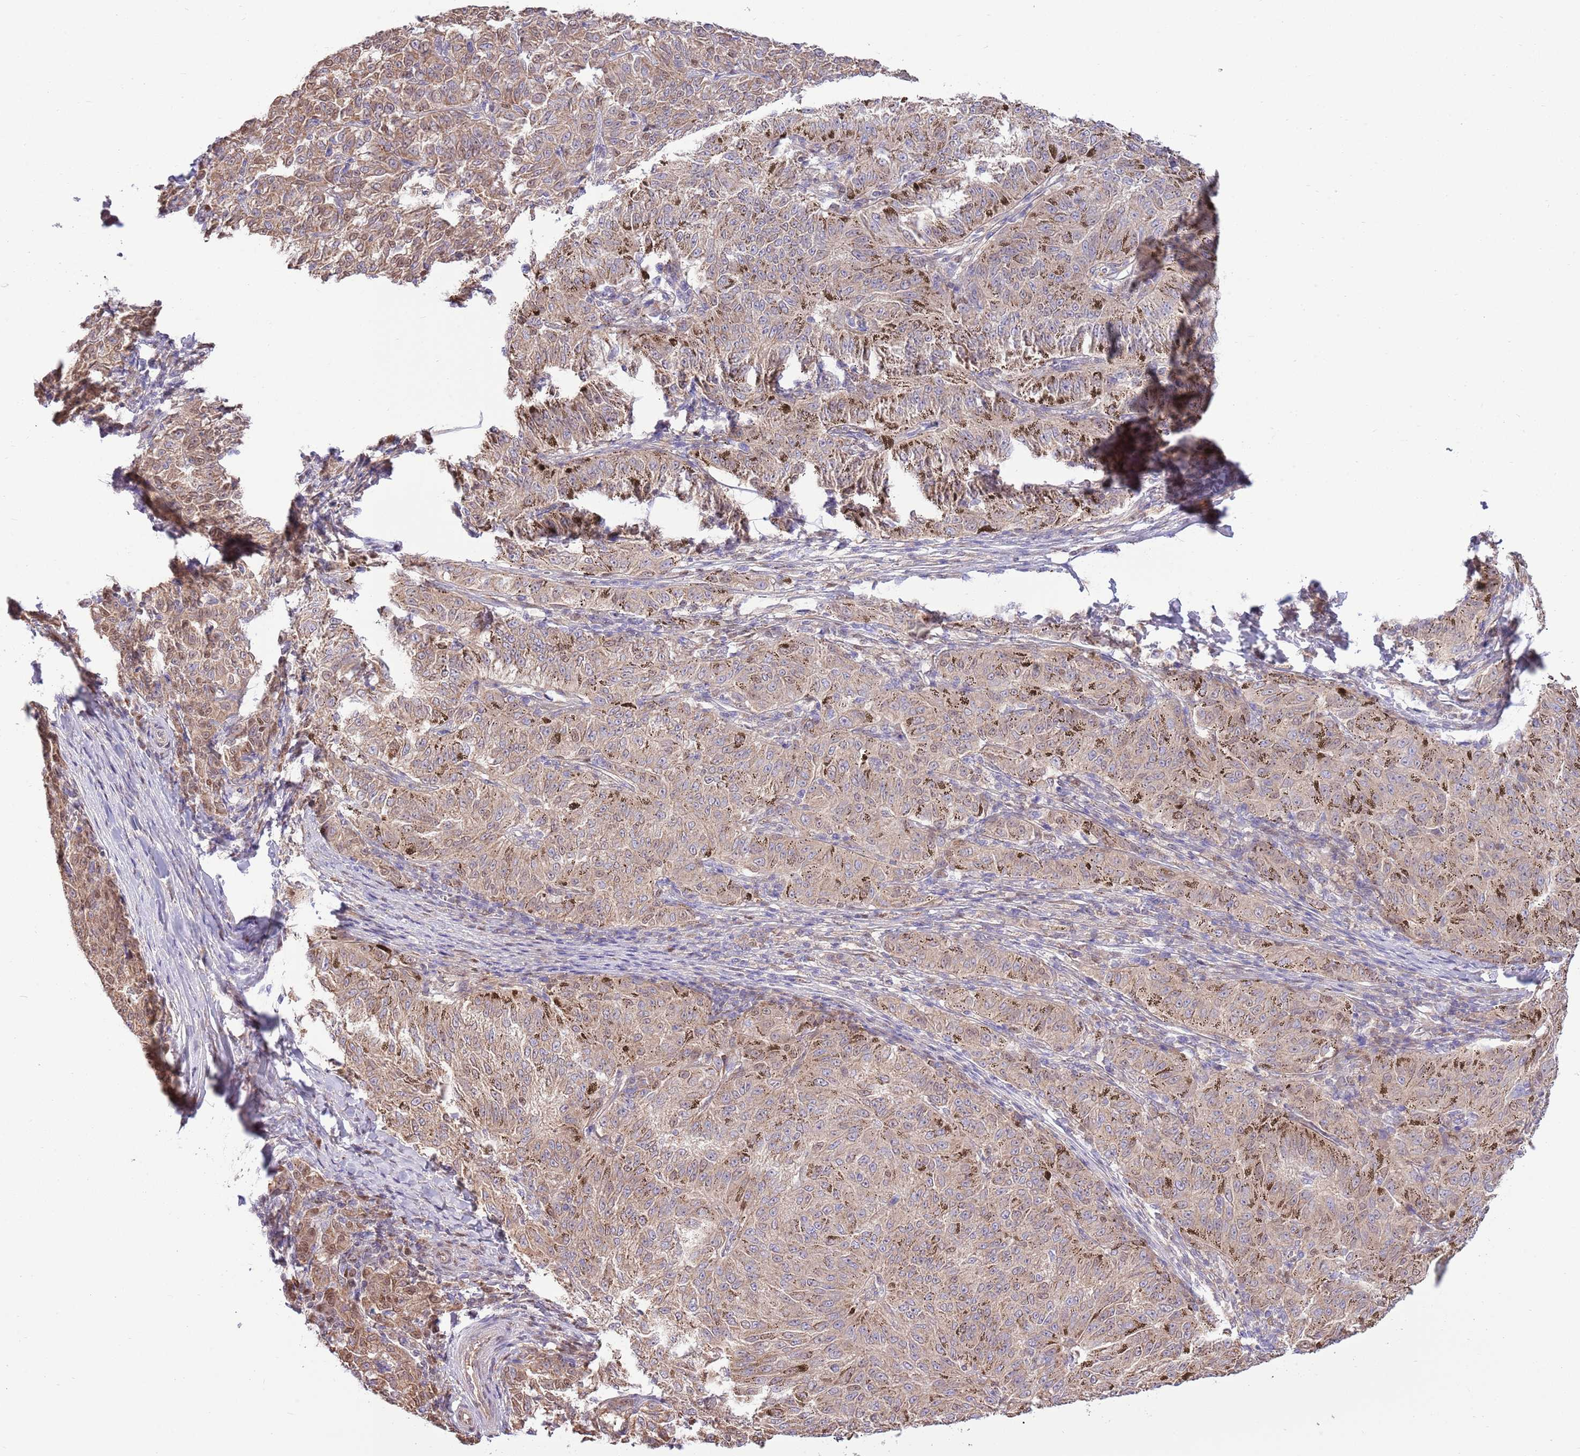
{"staining": {"intensity": "moderate", "quantity": ">75%", "location": "cytoplasmic/membranous"}, "tissue": "melanoma", "cell_type": "Tumor cells", "image_type": "cancer", "snomed": [{"axis": "morphology", "description": "Malignant melanoma, NOS"}, {"axis": "topography", "description": "Skin"}], "caption": "Approximately >75% of tumor cells in malignant melanoma reveal moderate cytoplasmic/membranous protein staining as visualized by brown immunohistochemical staining.", "gene": "ARL2BP", "patient": {"sex": "female", "age": 72}}